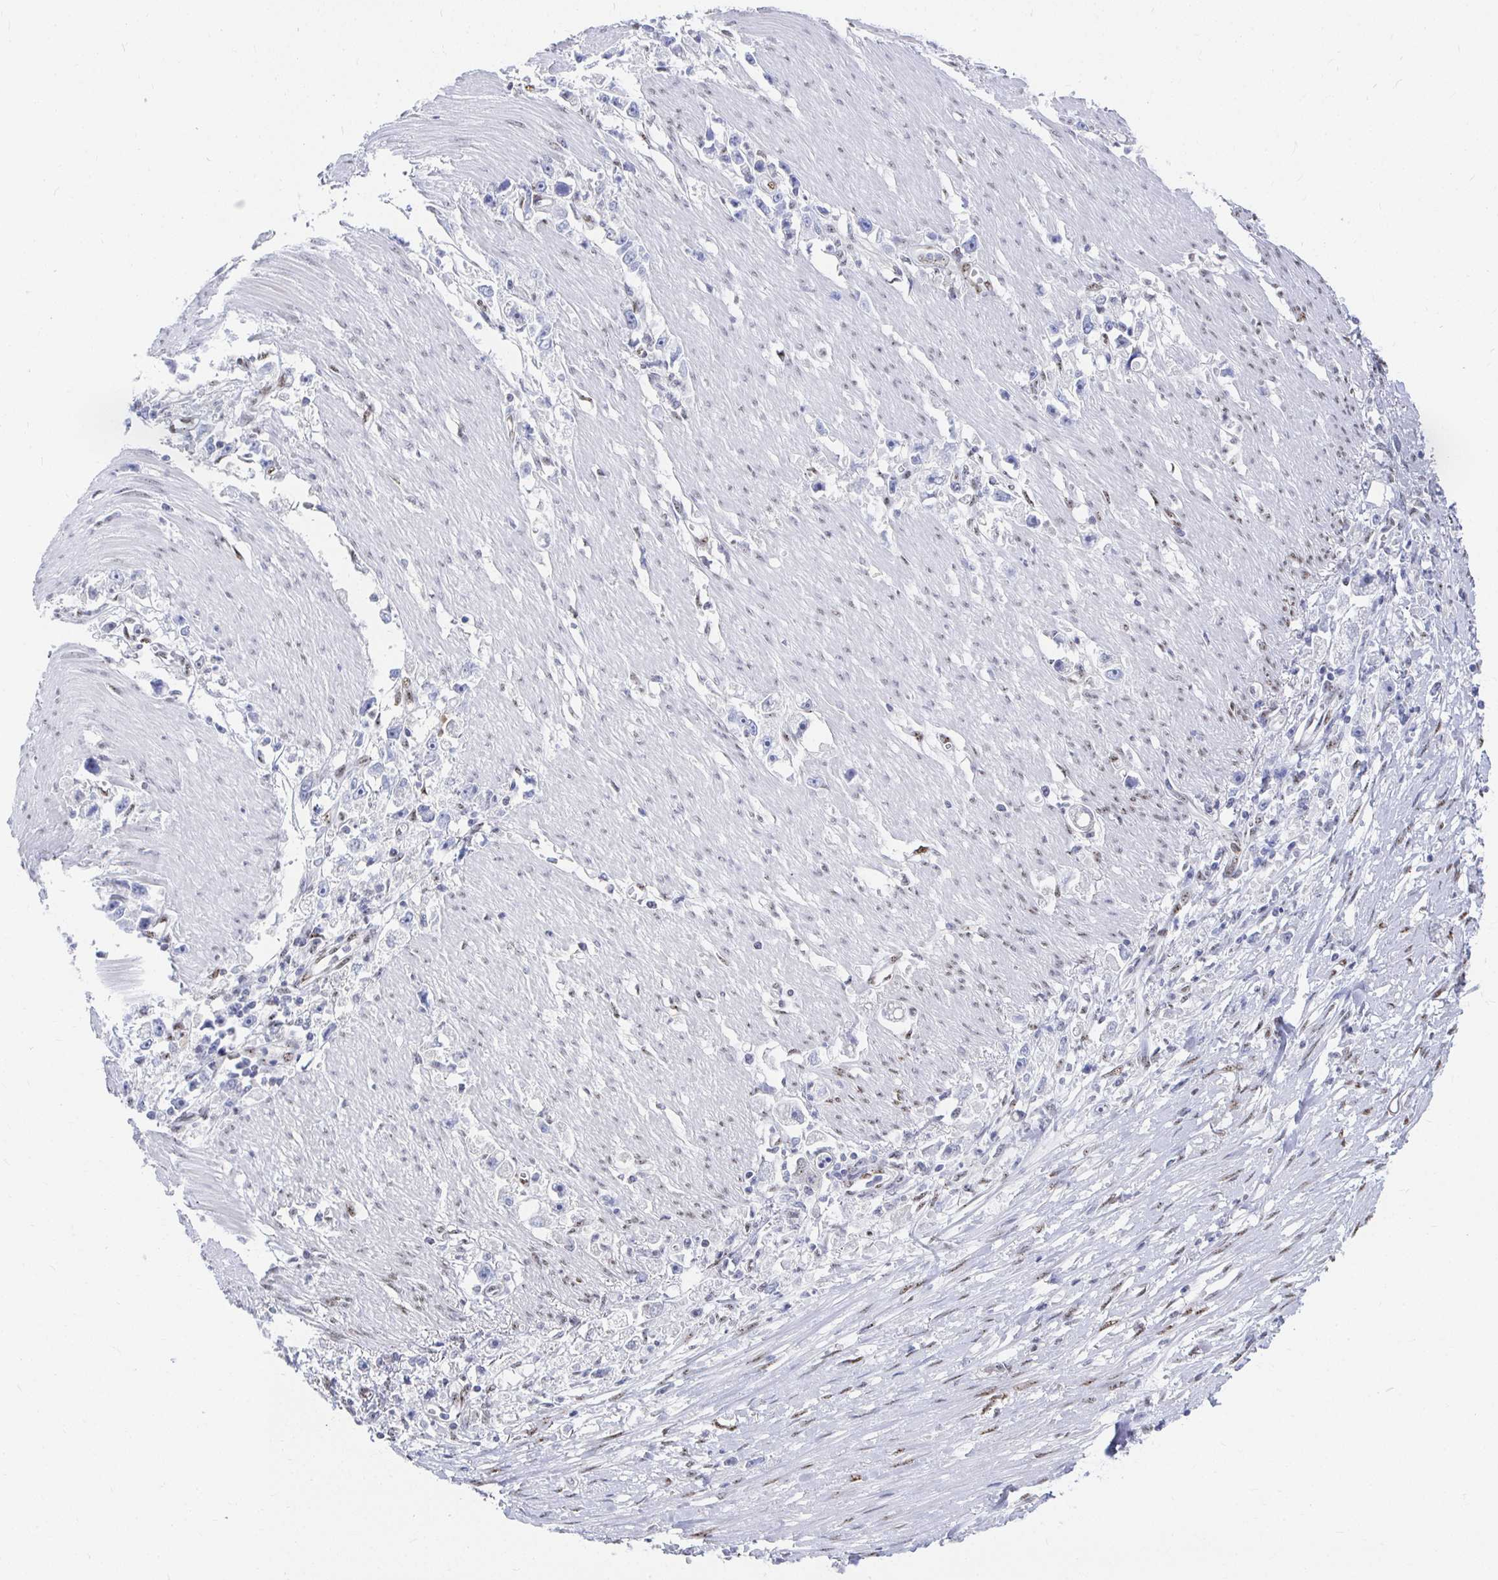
{"staining": {"intensity": "negative", "quantity": "none", "location": "none"}, "tissue": "stomach cancer", "cell_type": "Tumor cells", "image_type": "cancer", "snomed": [{"axis": "morphology", "description": "Adenocarcinoma, NOS"}, {"axis": "topography", "description": "Stomach"}], "caption": "DAB immunohistochemical staining of stomach cancer (adenocarcinoma) demonstrates no significant expression in tumor cells.", "gene": "CLIC3", "patient": {"sex": "female", "age": 59}}